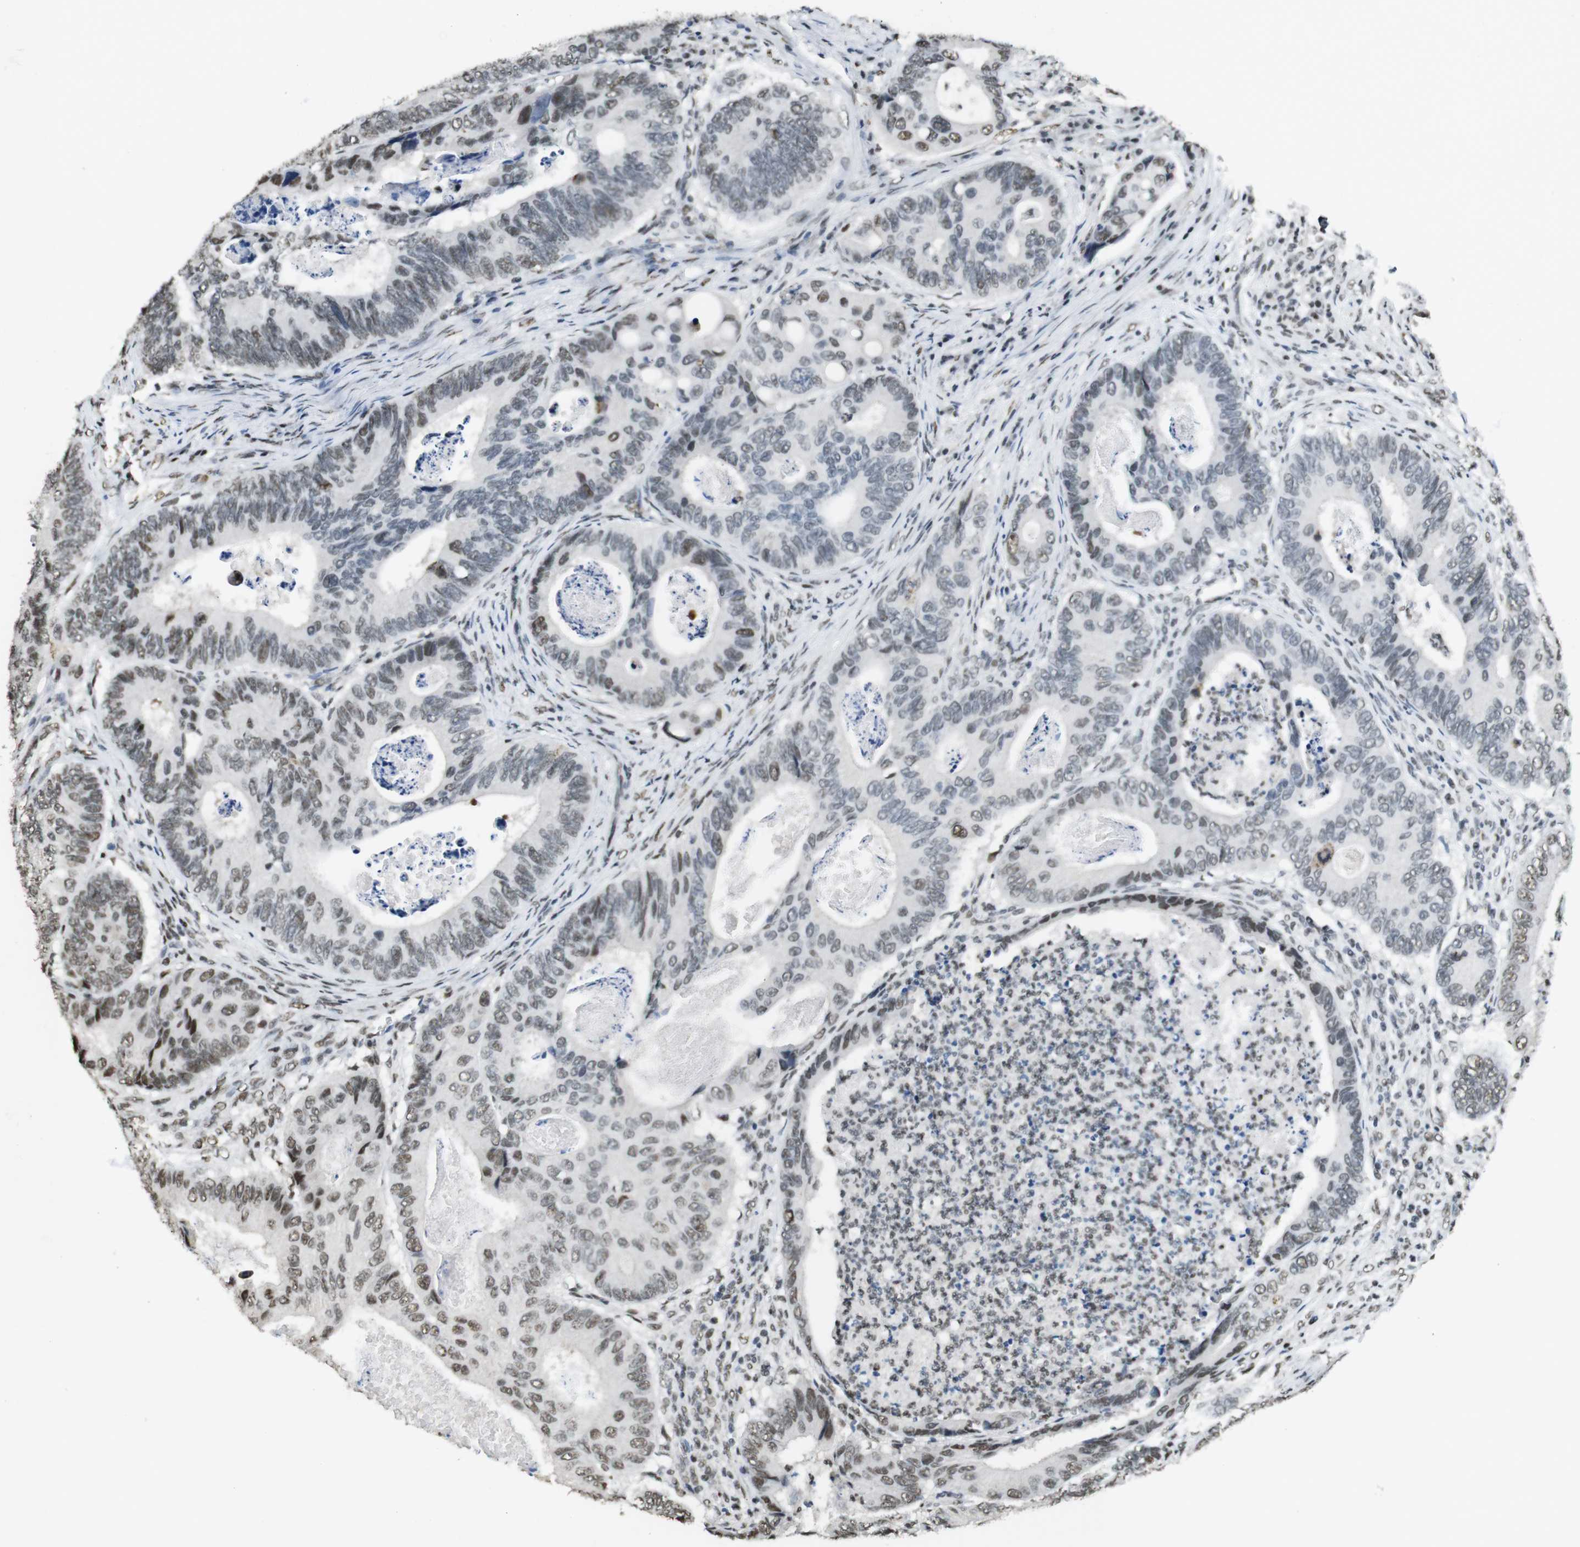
{"staining": {"intensity": "moderate", "quantity": "<25%", "location": "nuclear"}, "tissue": "colorectal cancer", "cell_type": "Tumor cells", "image_type": "cancer", "snomed": [{"axis": "morphology", "description": "Inflammation, NOS"}, {"axis": "morphology", "description": "Adenocarcinoma, NOS"}, {"axis": "topography", "description": "Colon"}], "caption": "Immunohistochemical staining of human colorectal adenocarcinoma exhibits moderate nuclear protein positivity in approximately <25% of tumor cells. (IHC, brightfield microscopy, high magnification).", "gene": "CSNK2B", "patient": {"sex": "male", "age": 72}}